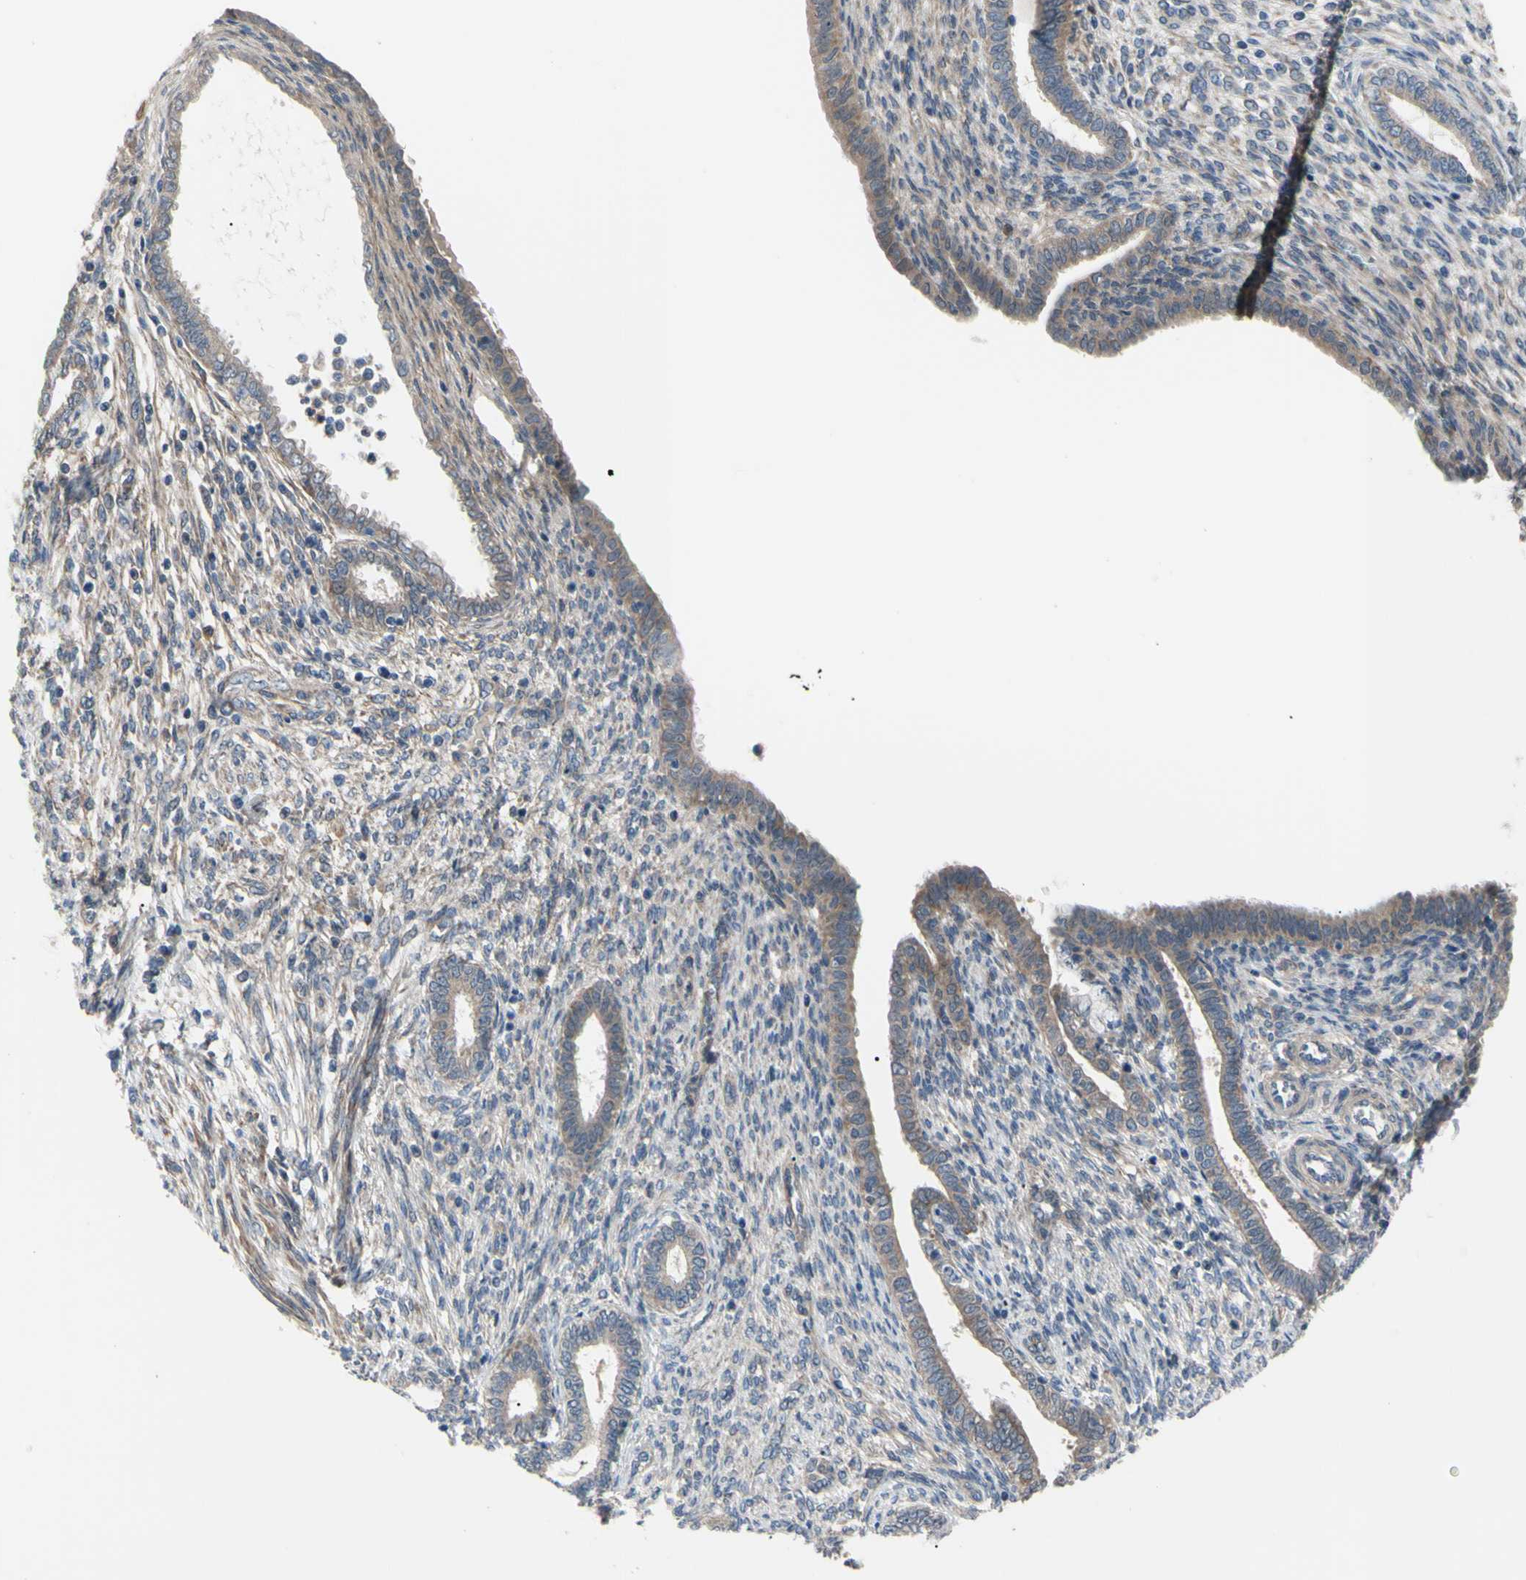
{"staining": {"intensity": "weak", "quantity": "25%-75%", "location": "cytoplasmic/membranous"}, "tissue": "endometrium", "cell_type": "Cells in endometrial stroma", "image_type": "normal", "snomed": [{"axis": "morphology", "description": "Normal tissue, NOS"}, {"axis": "topography", "description": "Endometrium"}], "caption": "Protein expression analysis of benign endometrium shows weak cytoplasmic/membranous positivity in about 25%-75% of cells in endometrial stroma.", "gene": "SVIL", "patient": {"sex": "female", "age": 72}}